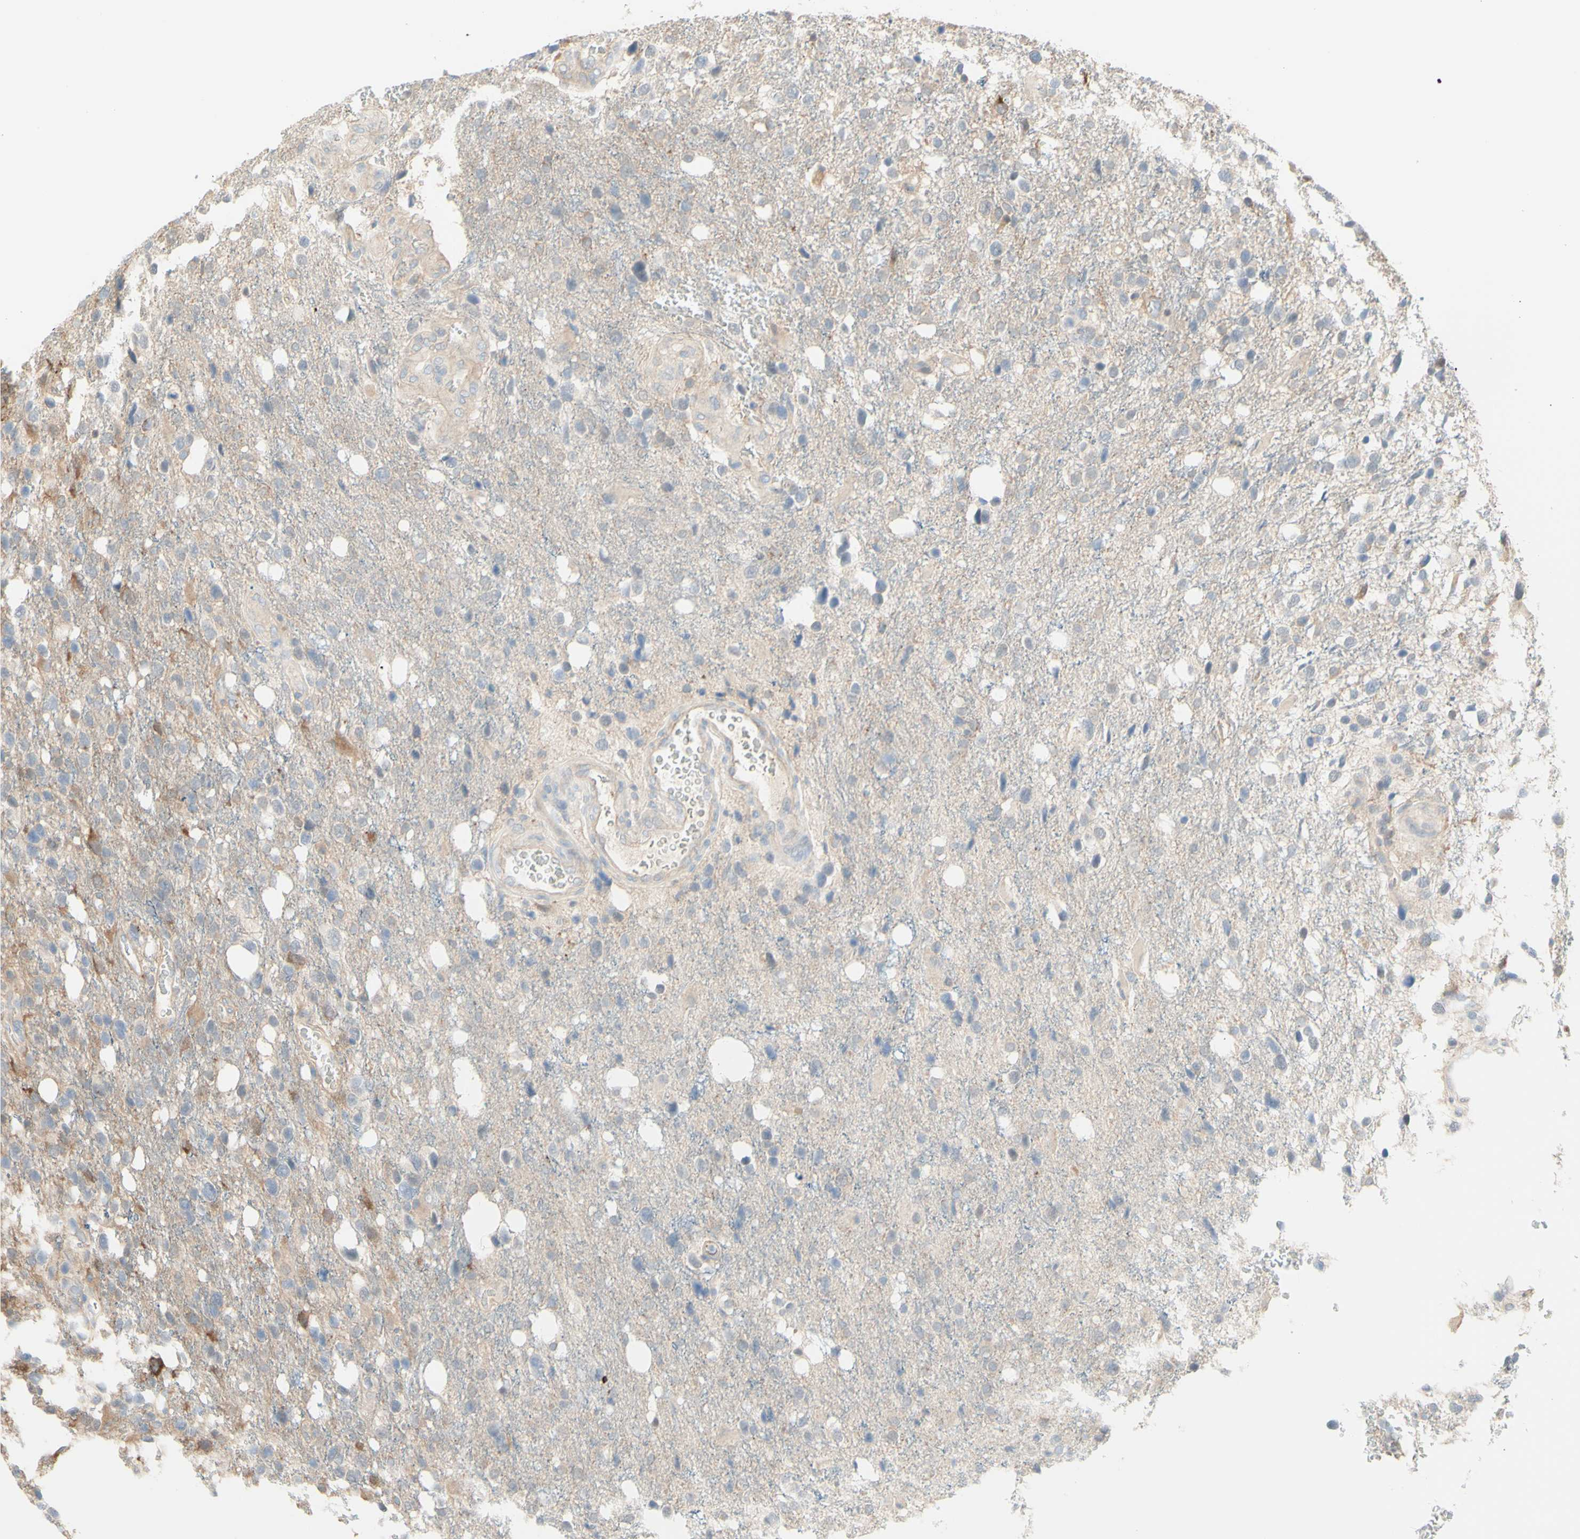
{"staining": {"intensity": "weak", "quantity": "<25%", "location": "cytoplasmic/membranous"}, "tissue": "glioma", "cell_type": "Tumor cells", "image_type": "cancer", "snomed": [{"axis": "morphology", "description": "Glioma, malignant, High grade"}, {"axis": "topography", "description": "Brain"}], "caption": "High magnification brightfield microscopy of glioma stained with DAB (3,3'-diaminobenzidine) (brown) and counterstained with hematoxylin (blue): tumor cells show no significant expression. The staining is performed using DAB (3,3'-diaminobenzidine) brown chromogen with nuclei counter-stained in using hematoxylin.", "gene": "MTM1", "patient": {"sex": "female", "age": 58}}